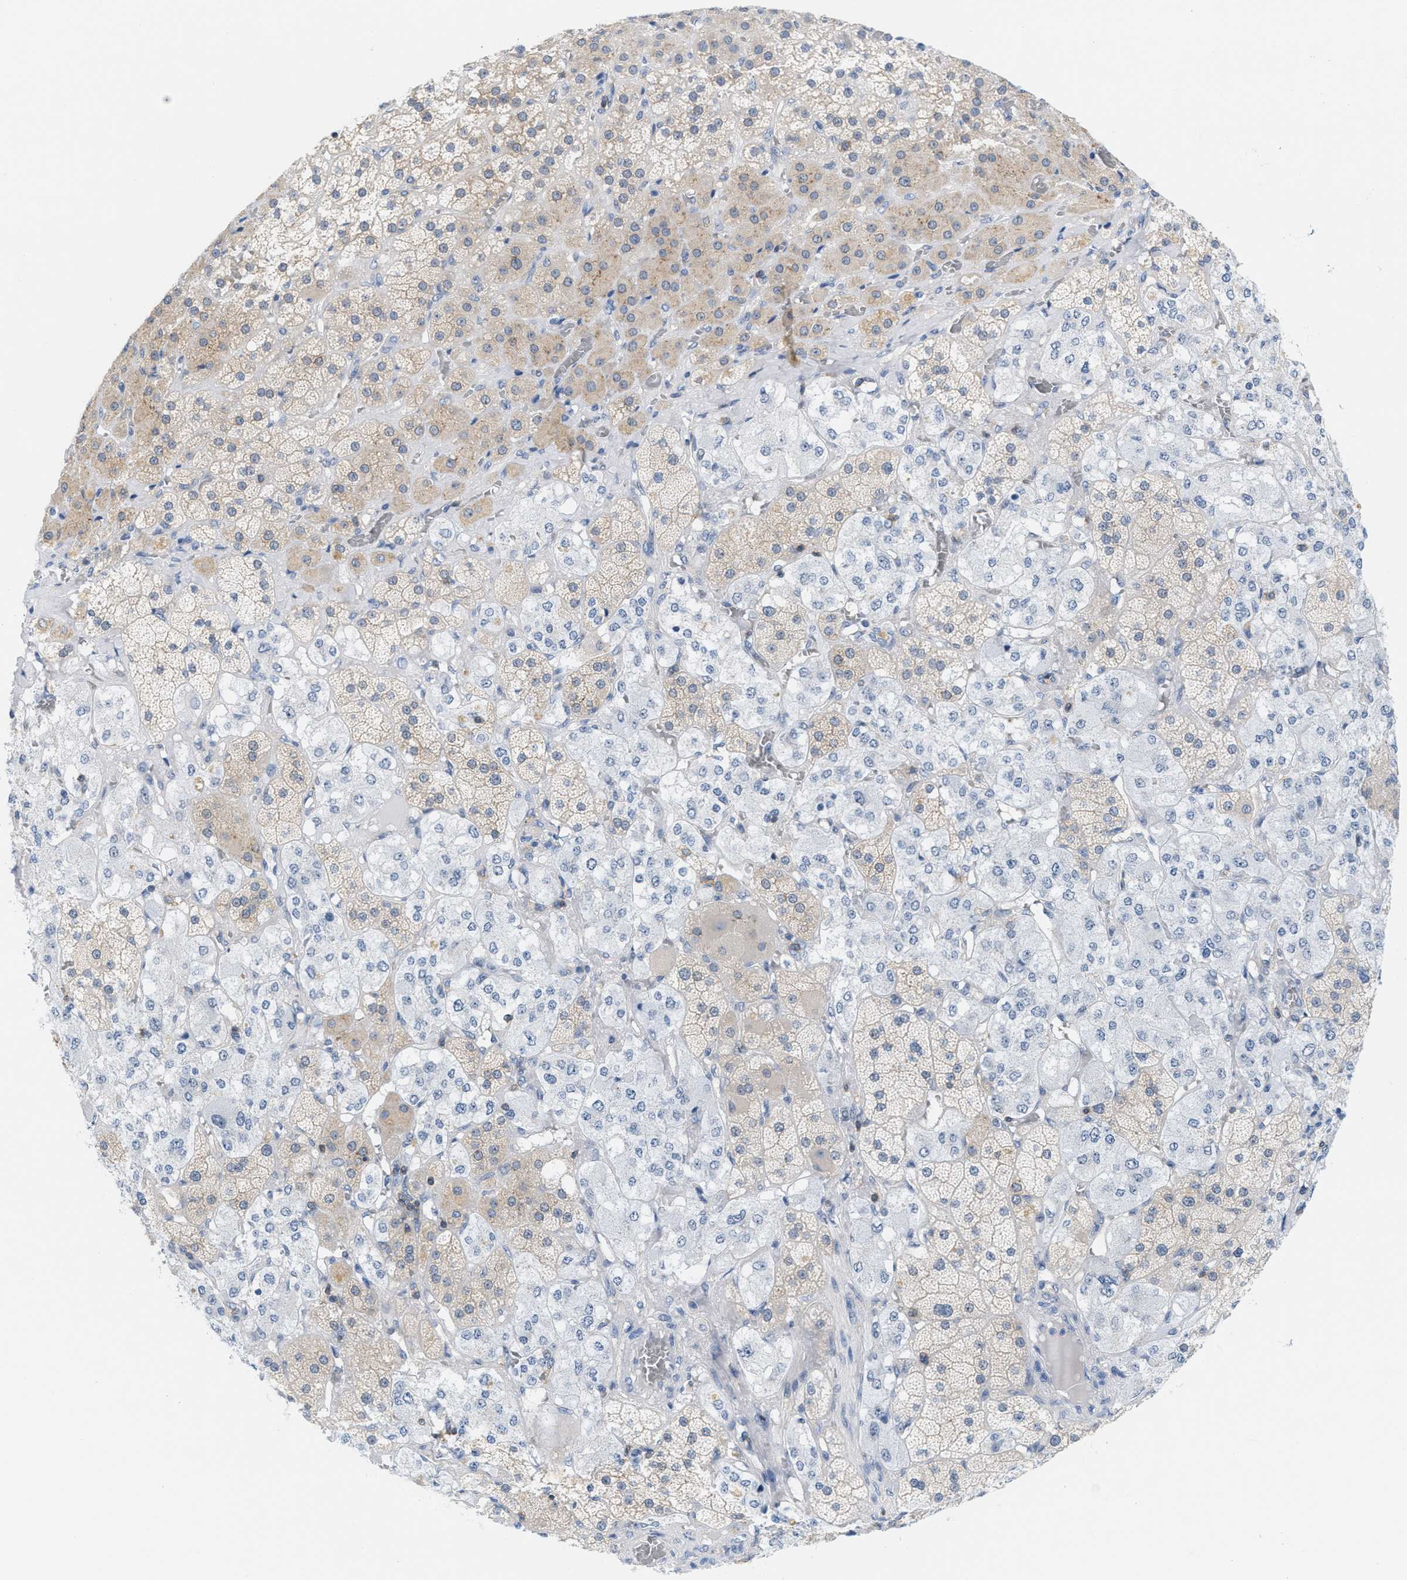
{"staining": {"intensity": "weak", "quantity": "25%-75%", "location": "cytoplasmic/membranous"}, "tissue": "adrenal gland", "cell_type": "Glandular cells", "image_type": "normal", "snomed": [{"axis": "morphology", "description": "Normal tissue, NOS"}, {"axis": "topography", "description": "Adrenal gland"}], "caption": "Immunohistochemistry (DAB (3,3'-diaminobenzidine)) staining of benign adrenal gland exhibits weak cytoplasmic/membranous protein staining in about 25%-75% of glandular cells. The protein is shown in brown color, while the nuclei are stained blue.", "gene": "IL16", "patient": {"sex": "male", "age": 57}}